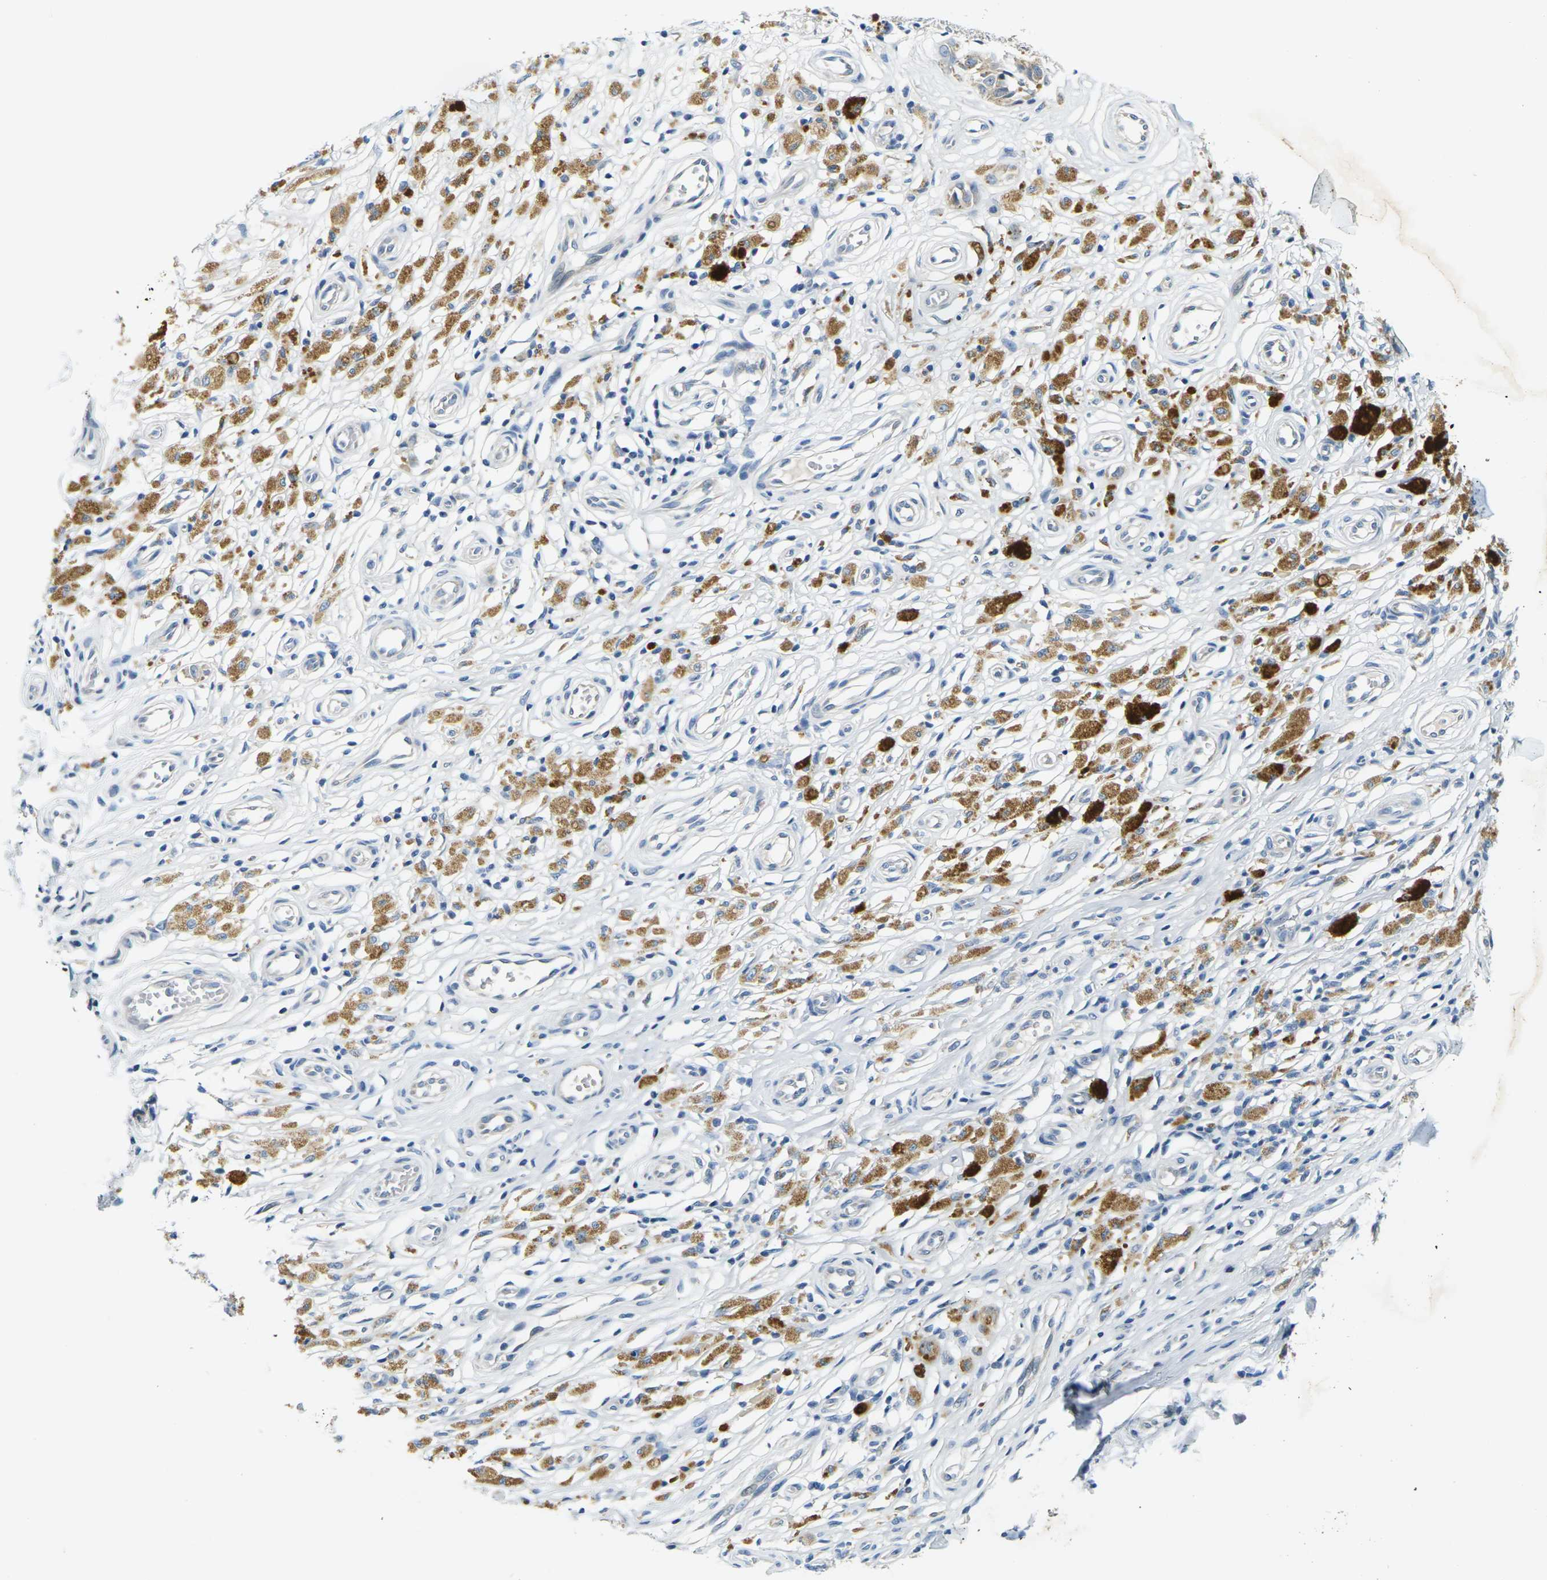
{"staining": {"intensity": "negative", "quantity": "none", "location": "none"}, "tissue": "melanoma", "cell_type": "Tumor cells", "image_type": "cancer", "snomed": [{"axis": "morphology", "description": "Malignant melanoma, NOS"}, {"axis": "topography", "description": "Skin"}], "caption": "Immunohistochemistry image of human malignant melanoma stained for a protein (brown), which demonstrates no expression in tumor cells.", "gene": "SHISAL2B", "patient": {"sex": "female", "age": 64}}